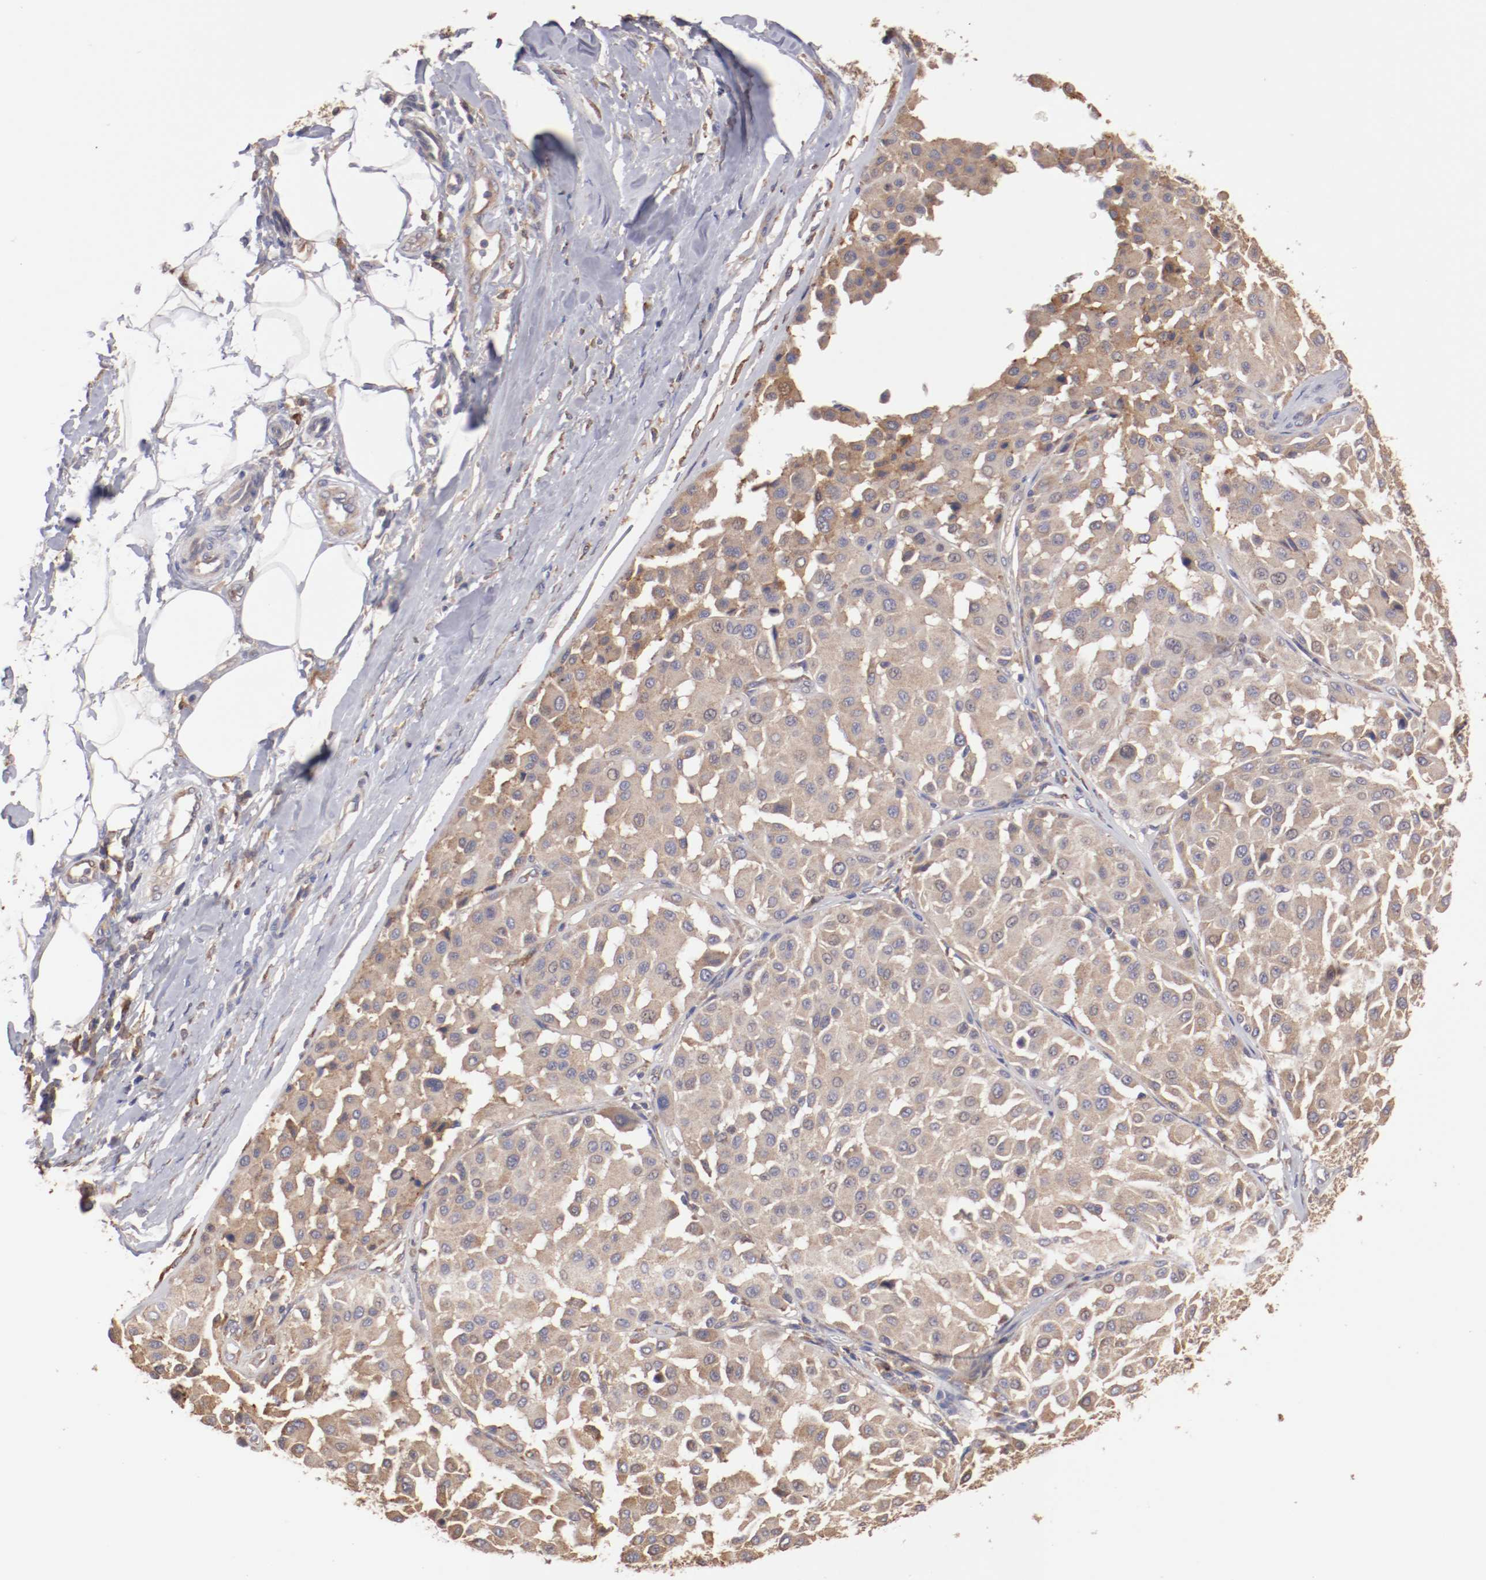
{"staining": {"intensity": "weak", "quantity": ">75%", "location": "cytoplasmic/membranous"}, "tissue": "melanoma", "cell_type": "Tumor cells", "image_type": "cancer", "snomed": [{"axis": "morphology", "description": "Malignant melanoma, Metastatic site"}, {"axis": "topography", "description": "Soft tissue"}], "caption": "Human malignant melanoma (metastatic site) stained with a brown dye exhibits weak cytoplasmic/membranous positive staining in about >75% of tumor cells.", "gene": "NFKBIE", "patient": {"sex": "male", "age": 41}}